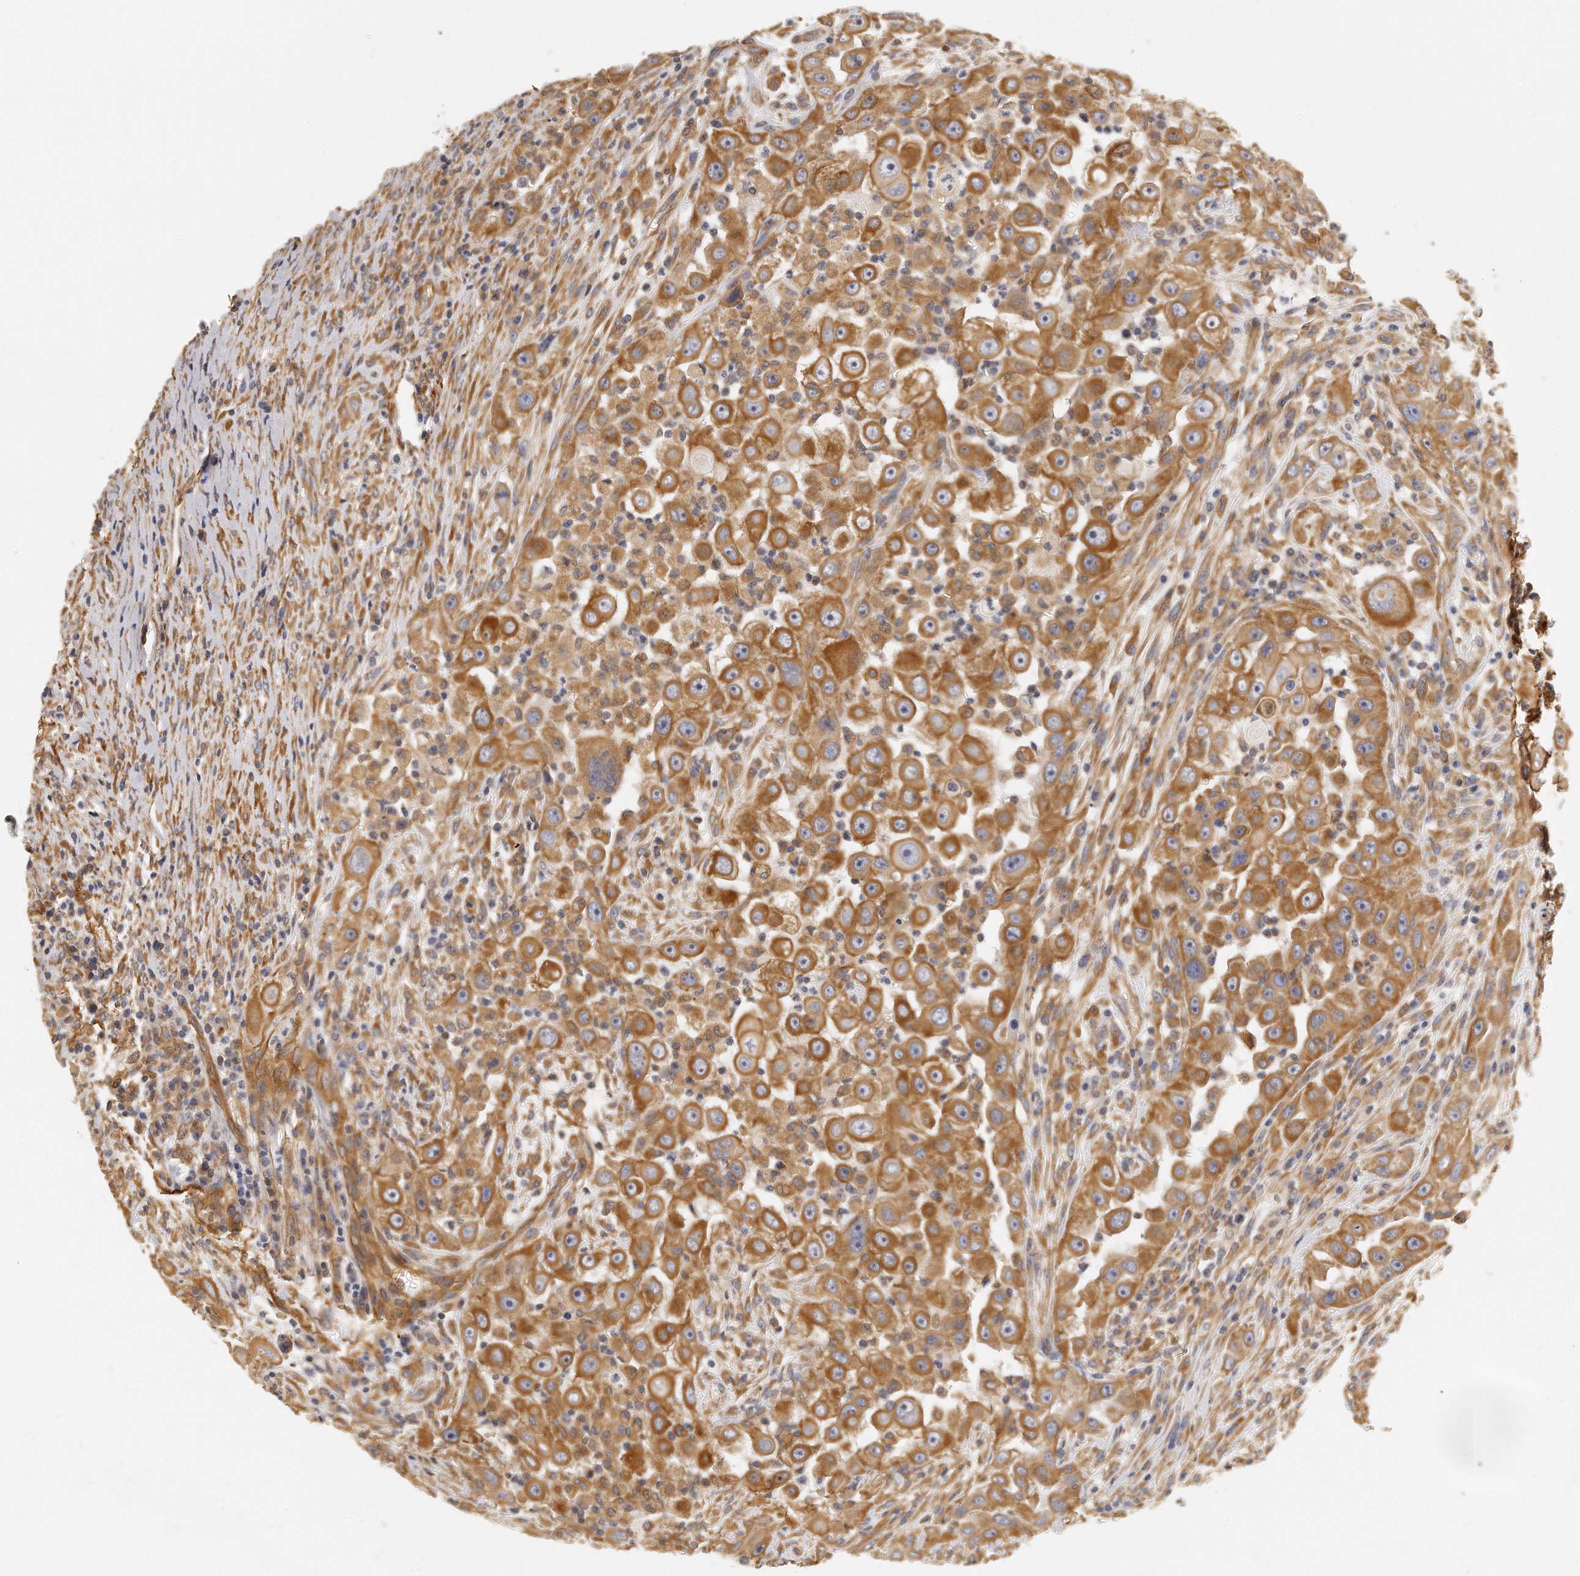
{"staining": {"intensity": "moderate", "quantity": ">75%", "location": "cytoplasmic/membranous"}, "tissue": "head and neck cancer", "cell_type": "Tumor cells", "image_type": "cancer", "snomed": [{"axis": "morphology", "description": "Carcinoma, NOS"}, {"axis": "topography", "description": "Head-Neck"}], "caption": "This is an image of IHC staining of carcinoma (head and neck), which shows moderate expression in the cytoplasmic/membranous of tumor cells.", "gene": "CHST7", "patient": {"sex": "male", "age": 87}}